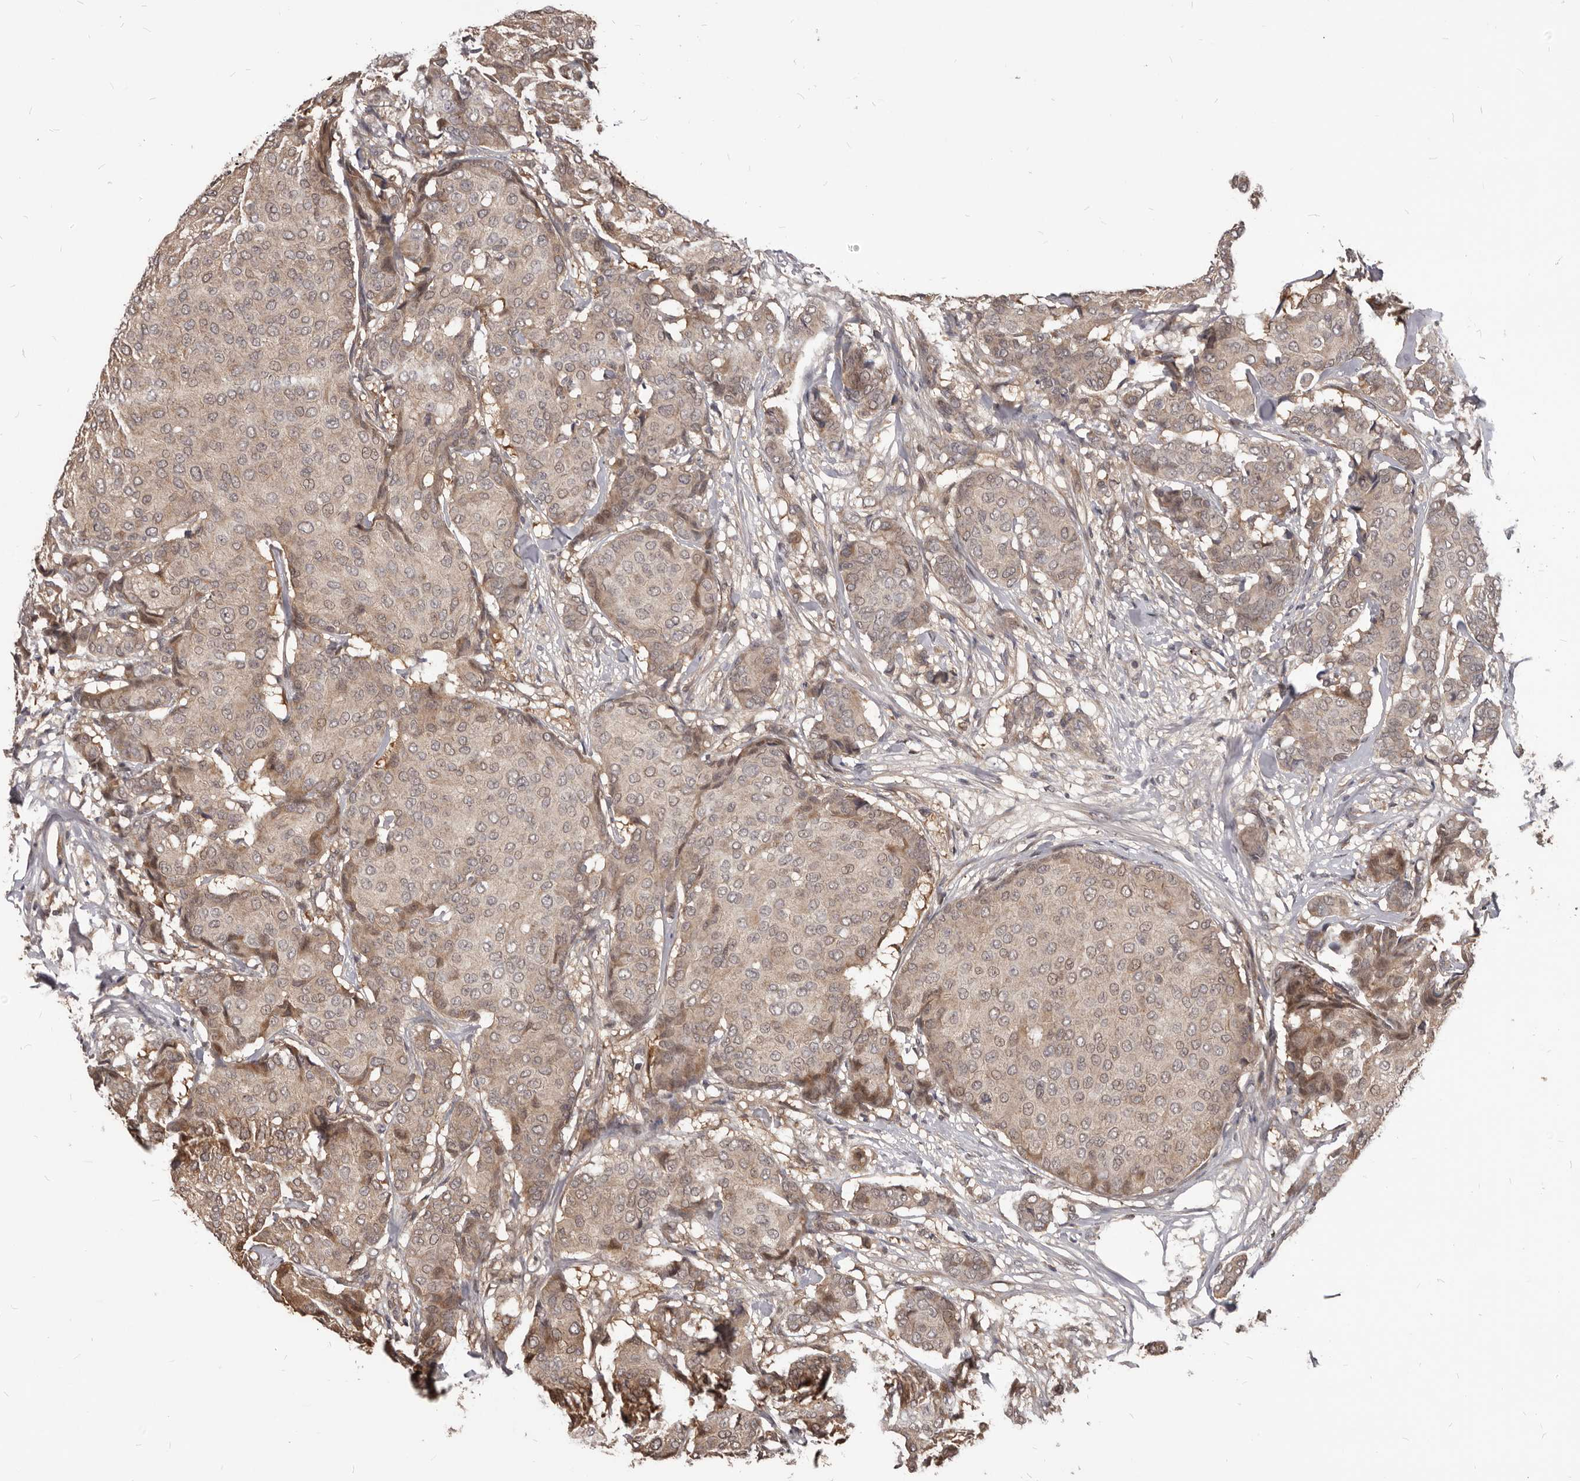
{"staining": {"intensity": "weak", "quantity": "25%-75%", "location": "cytoplasmic/membranous,nuclear"}, "tissue": "breast cancer", "cell_type": "Tumor cells", "image_type": "cancer", "snomed": [{"axis": "morphology", "description": "Duct carcinoma"}, {"axis": "topography", "description": "Breast"}], "caption": "This is a micrograph of immunohistochemistry (IHC) staining of breast cancer (infiltrating ductal carcinoma), which shows weak expression in the cytoplasmic/membranous and nuclear of tumor cells.", "gene": "GABPB2", "patient": {"sex": "female", "age": 75}}